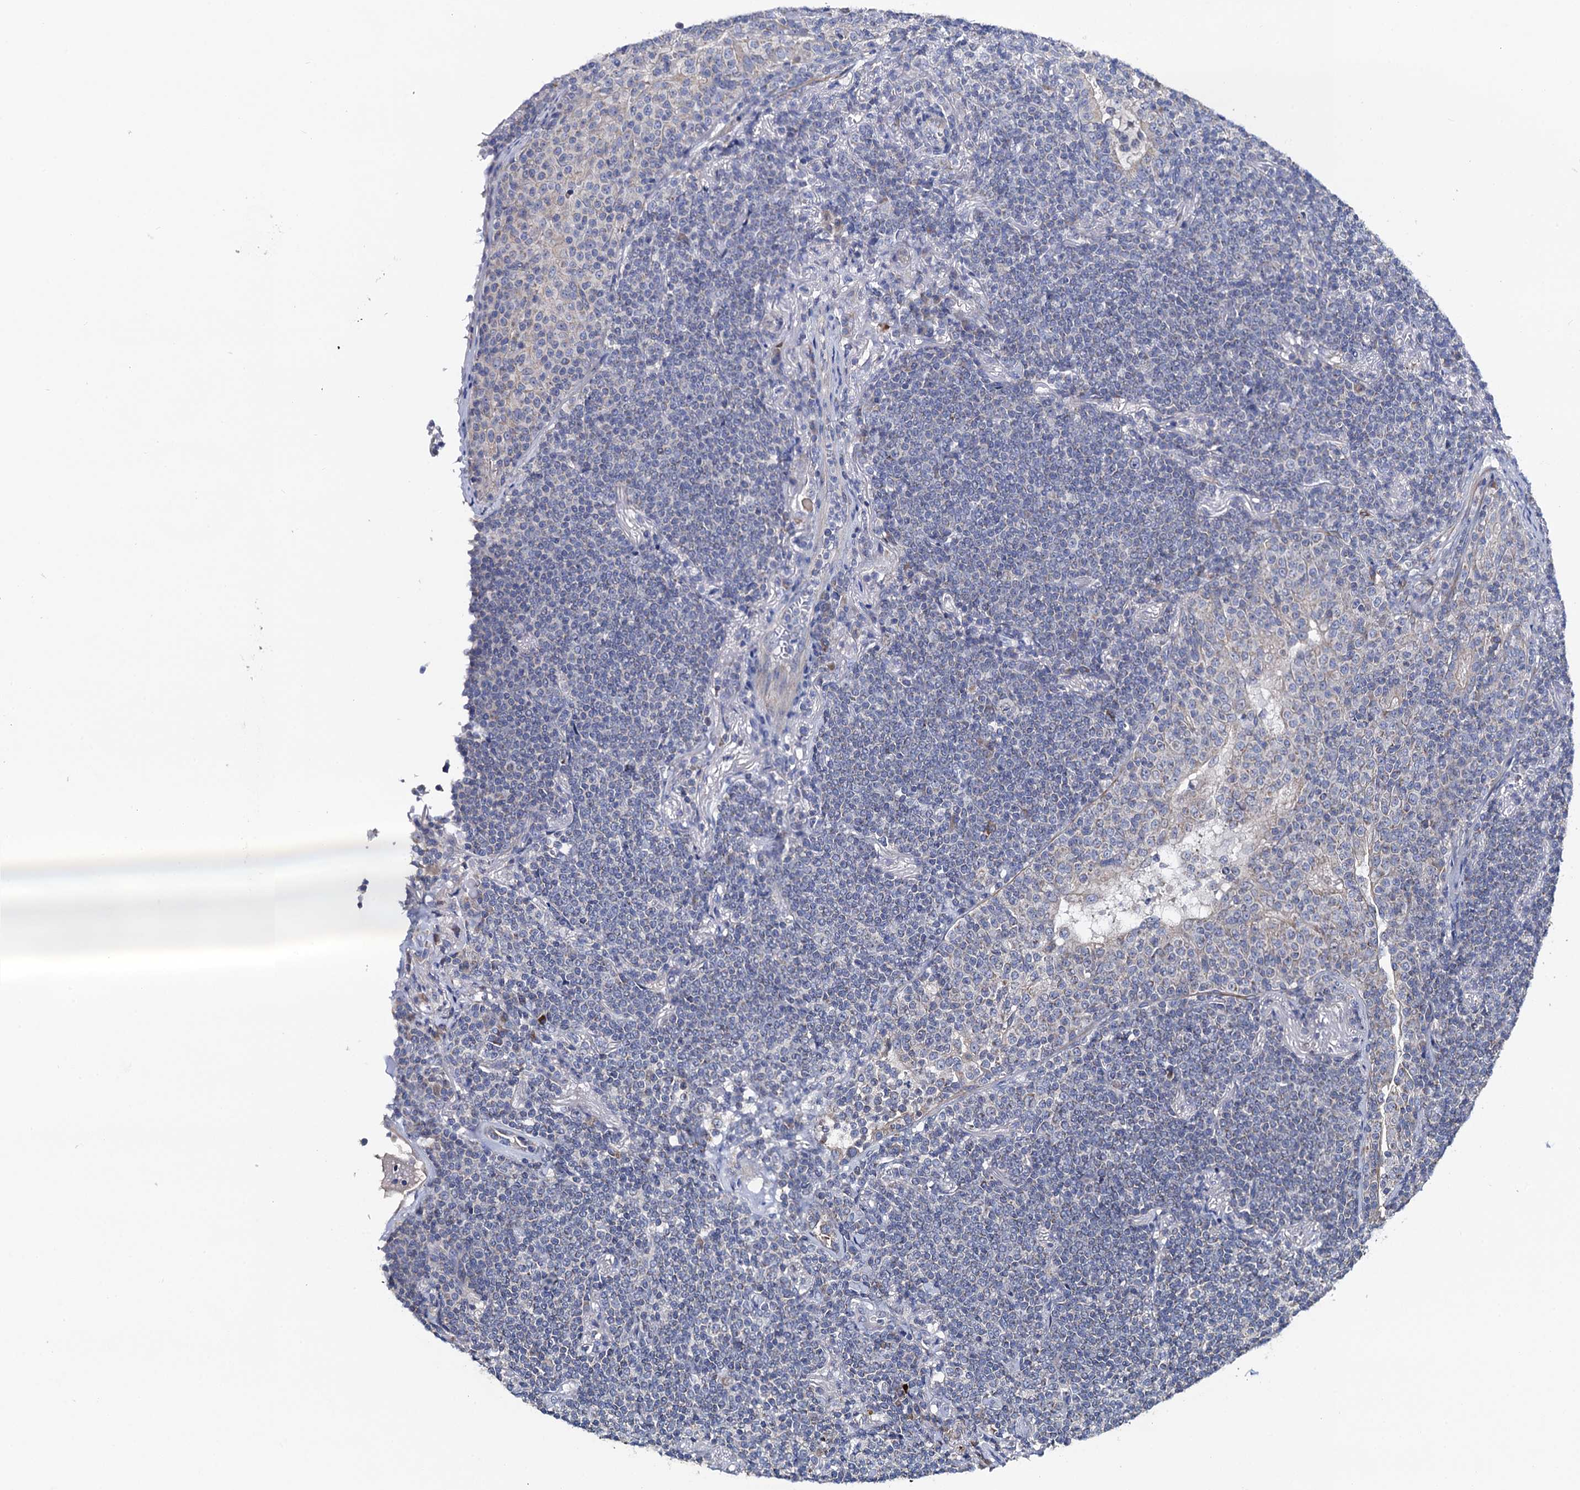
{"staining": {"intensity": "negative", "quantity": "none", "location": "none"}, "tissue": "lymphoma", "cell_type": "Tumor cells", "image_type": "cancer", "snomed": [{"axis": "morphology", "description": "Malignant lymphoma, non-Hodgkin's type, Low grade"}, {"axis": "topography", "description": "Lung"}], "caption": "Protein analysis of lymphoma reveals no significant staining in tumor cells.", "gene": "MRPL48", "patient": {"sex": "female", "age": 71}}